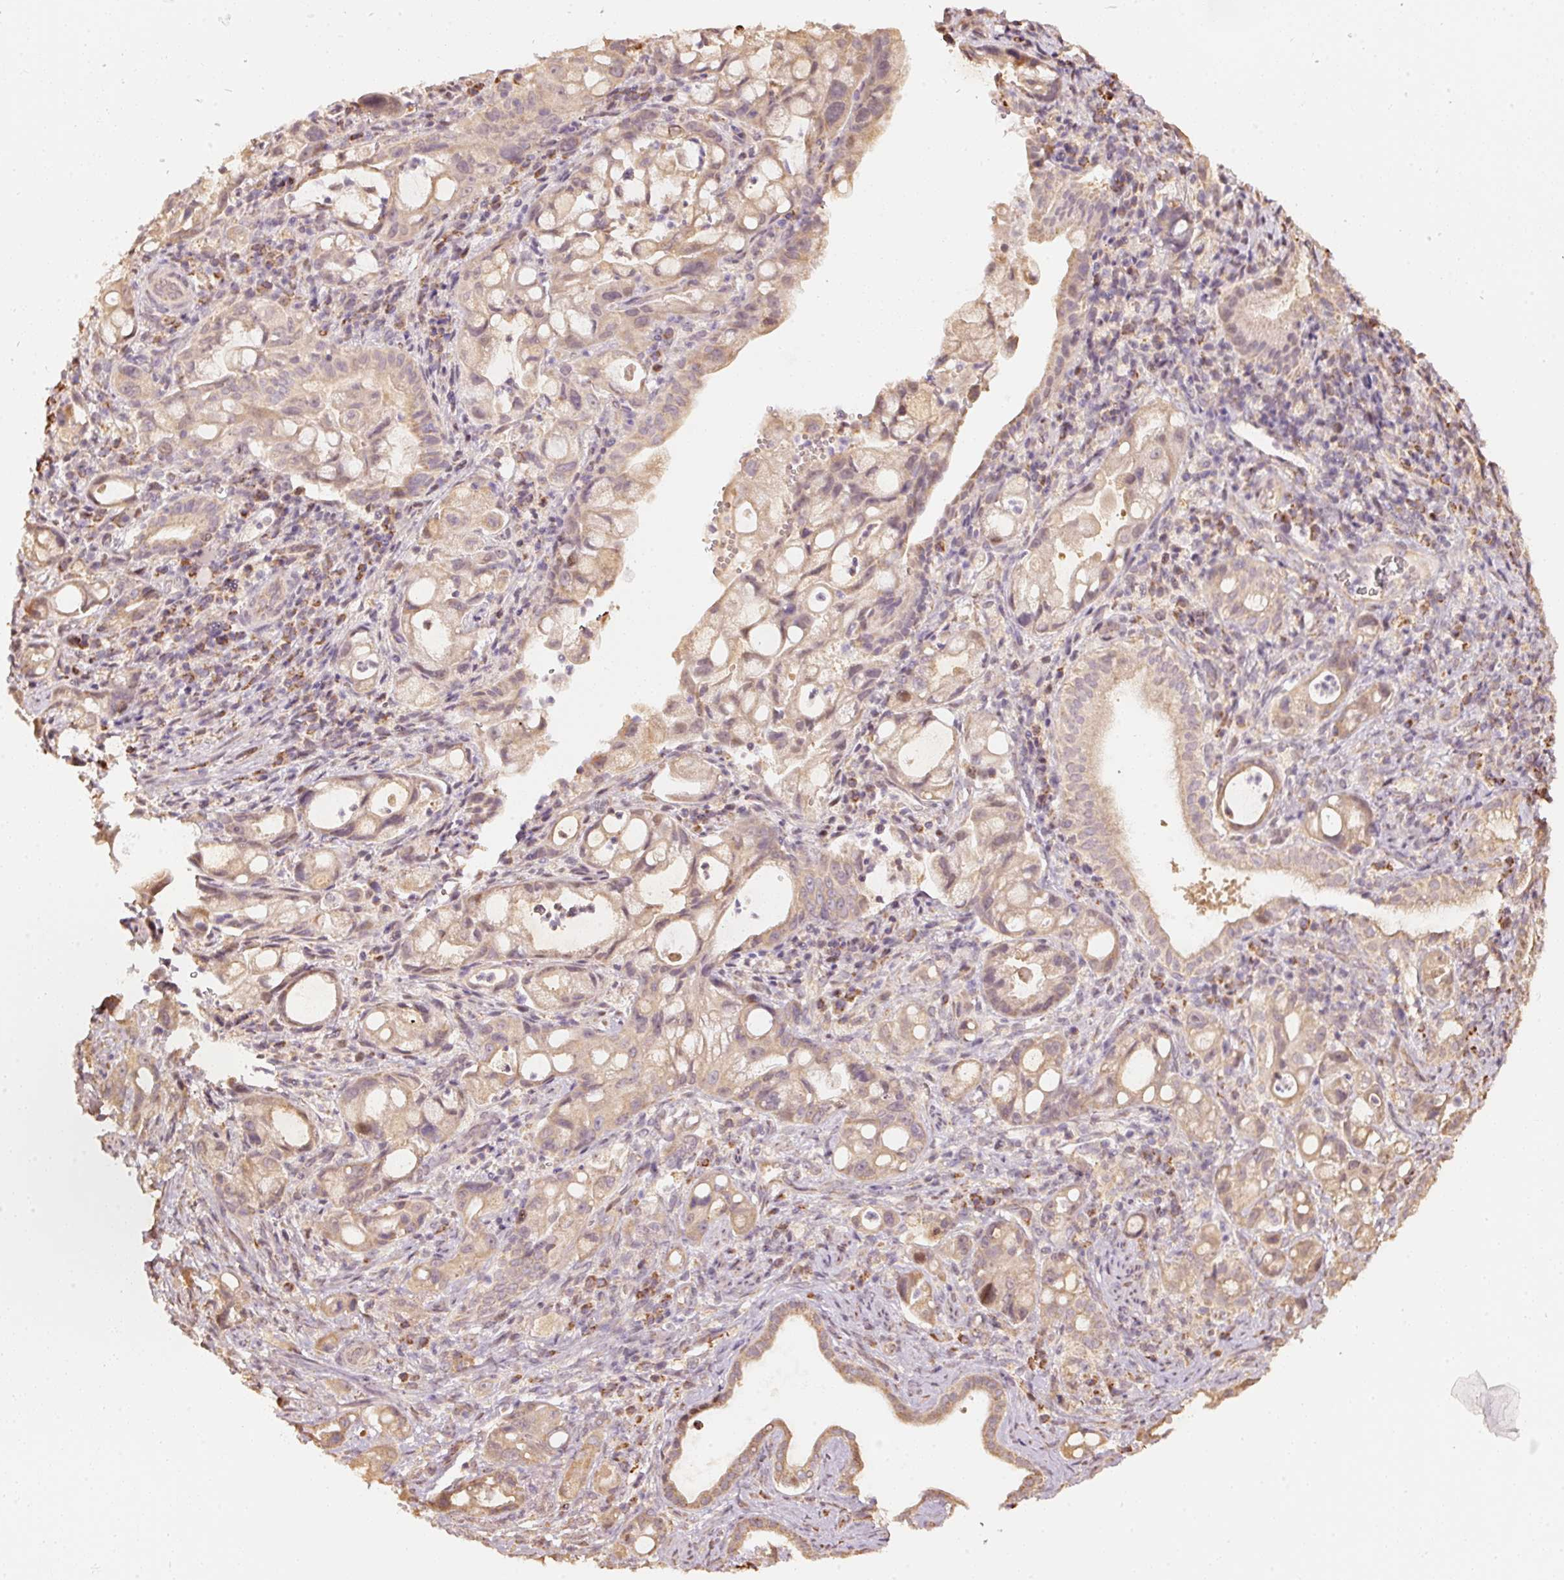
{"staining": {"intensity": "weak", "quantity": ">75%", "location": "cytoplasmic/membranous"}, "tissue": "pancreatic cancer", "cell_type": "Tumor cells", "image_type": "cancer", "snomed": [{"axis": "morphology", "description": "Adenocarcinoma, NOS"}, {"axis": "topography", "description": "Pancreas"}], "caption": "Immunohistochemical staining of pancreatic adenocarcinoma displays low levels of weak cytoplasmic/membranous protein expression in approximately >75% of tumor cells.", "gene": "RAB35", "patient": {"sex": "male", "age": 68}}